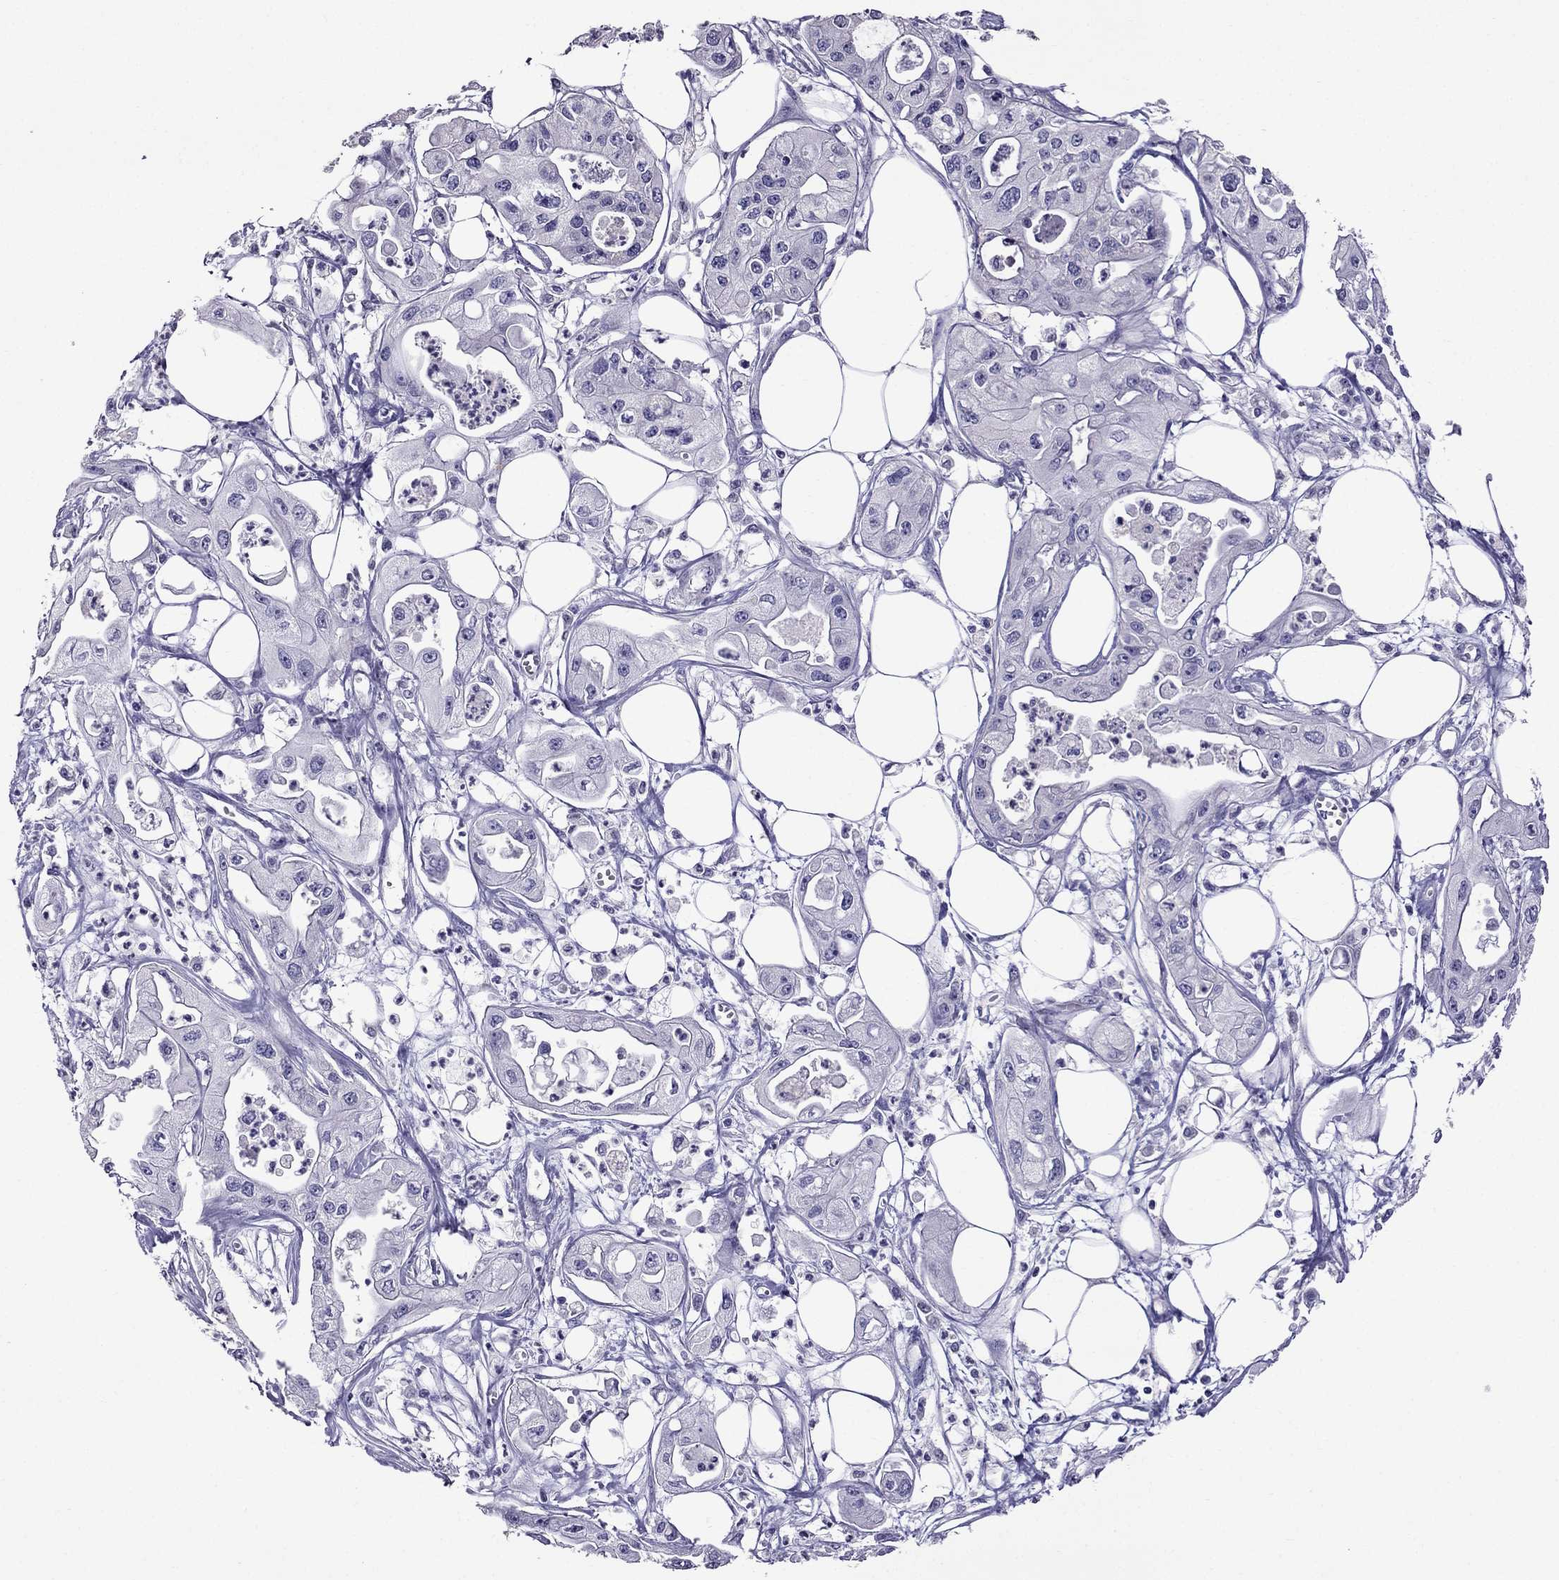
{"staining": {"intensity": "negative", "quantity": "none", "location": "none"}, "tissue": "pancreatic cancer", "cell_type": "Tumor cells", "image_type": "cancer", "snomed": [{"axis": "morphology", "description": "Adenocarcinoma, NOS"}, {"axis": "topography", "description": "Pancreas"}], "caption": "The photomicrograph exhibits no significant staining in tumor cells of adenocarcinoma (pancreatic).", "gene": "OXCT2", "patient": {"sex": "male", "age": 70}}